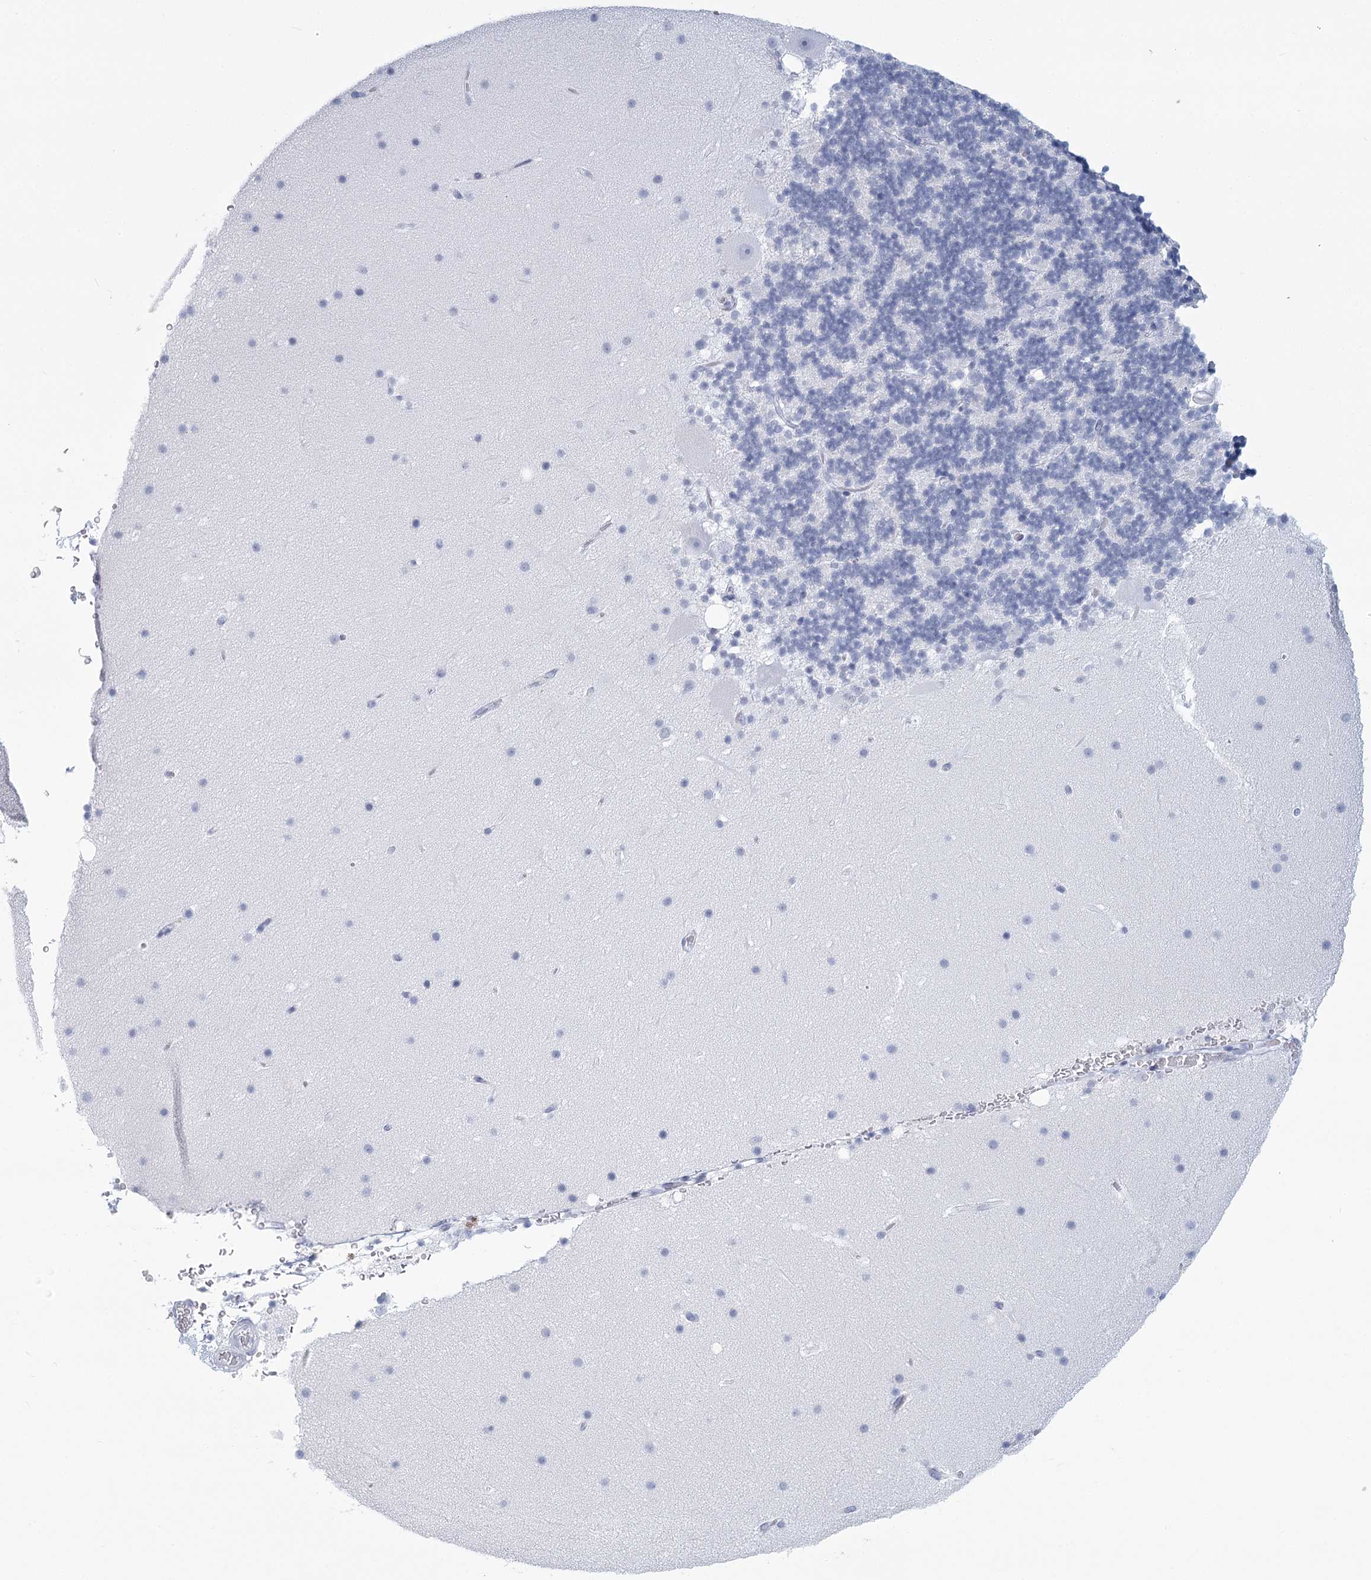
{"staining": {"intensity": "negative", "quantity": "none", "location": "none"}, "tissue": "cerebellum", "cell_type": "Cells in granular layer", "image_type": "normal", "snomed": [{"axis": "morphology", "description": "Normal tissue, NOS"}, {"axis": "topography", "description": "Cerebellum"}], "caption": "Cells in granular layer show no significant positivity in normal cerebellum. (DAB (3,3'-diaminobenzidine) IHC visualized using brightfield microscopy, high magnification).", "gene": "WNT8B", "patient": {"sex": "male", "age": 57}}